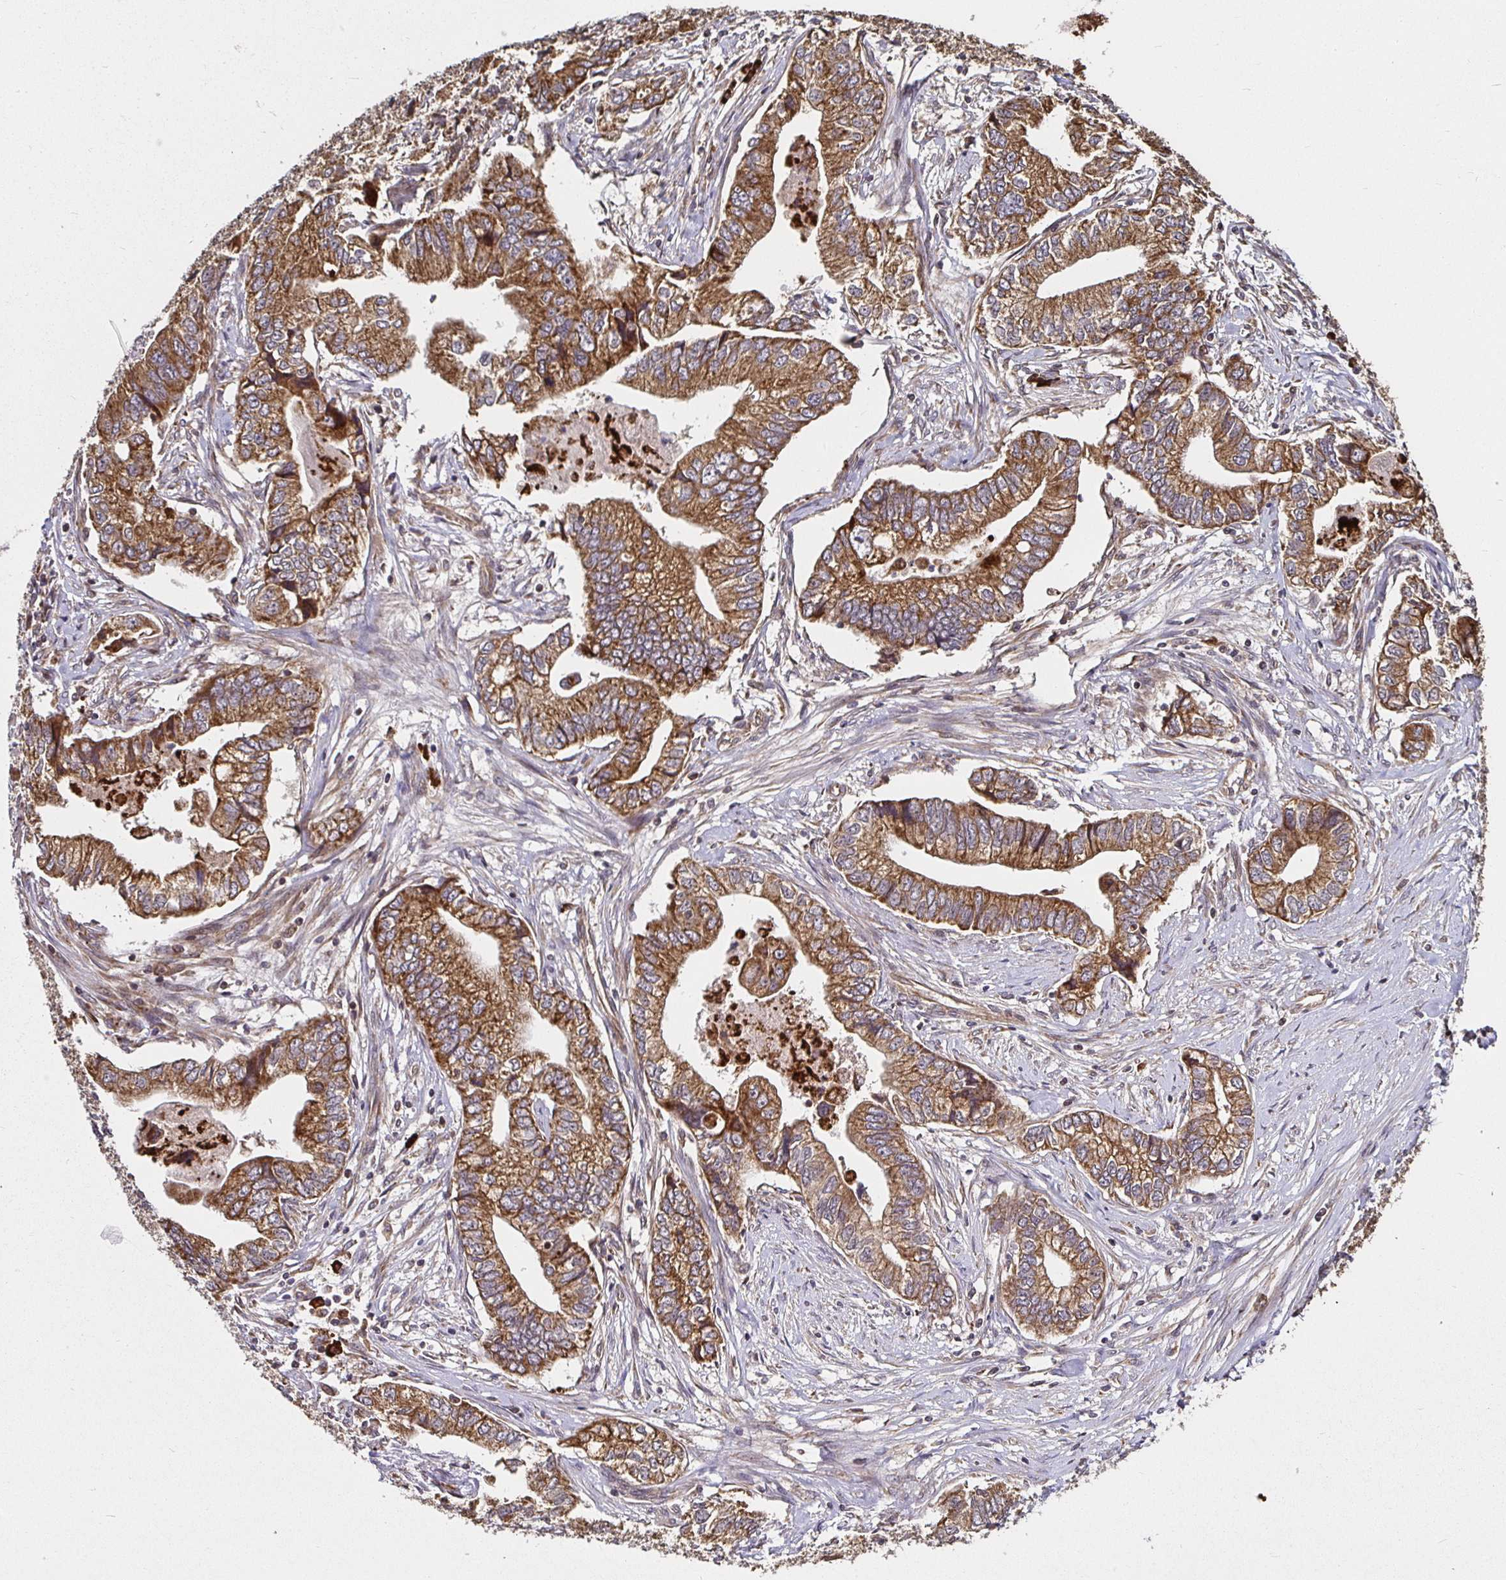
{"staining": {"intensity": "moderate", "quantity": ">75%", "location": "cytoplasmic/membranous"}, "tissue": "stomach cancer", "cell_type": "Tumor cells", "image_type": "cancer", "snomed": [{"axis": "morphology", "description": "Adenocarcinoma, NOS"}, {"axis": "topography", "description": "Pancreas"}, {"axis": "topography", "description": "Stomach, upper"}], "caption": "This is an image of IHC staining of stomach cancer (adenocarcinoma), which shows moderate staining in the cytoplasmic/membranous of tumor cells.", "gene": "MLST8", "patient": {"sex": "male", "age": 77}}